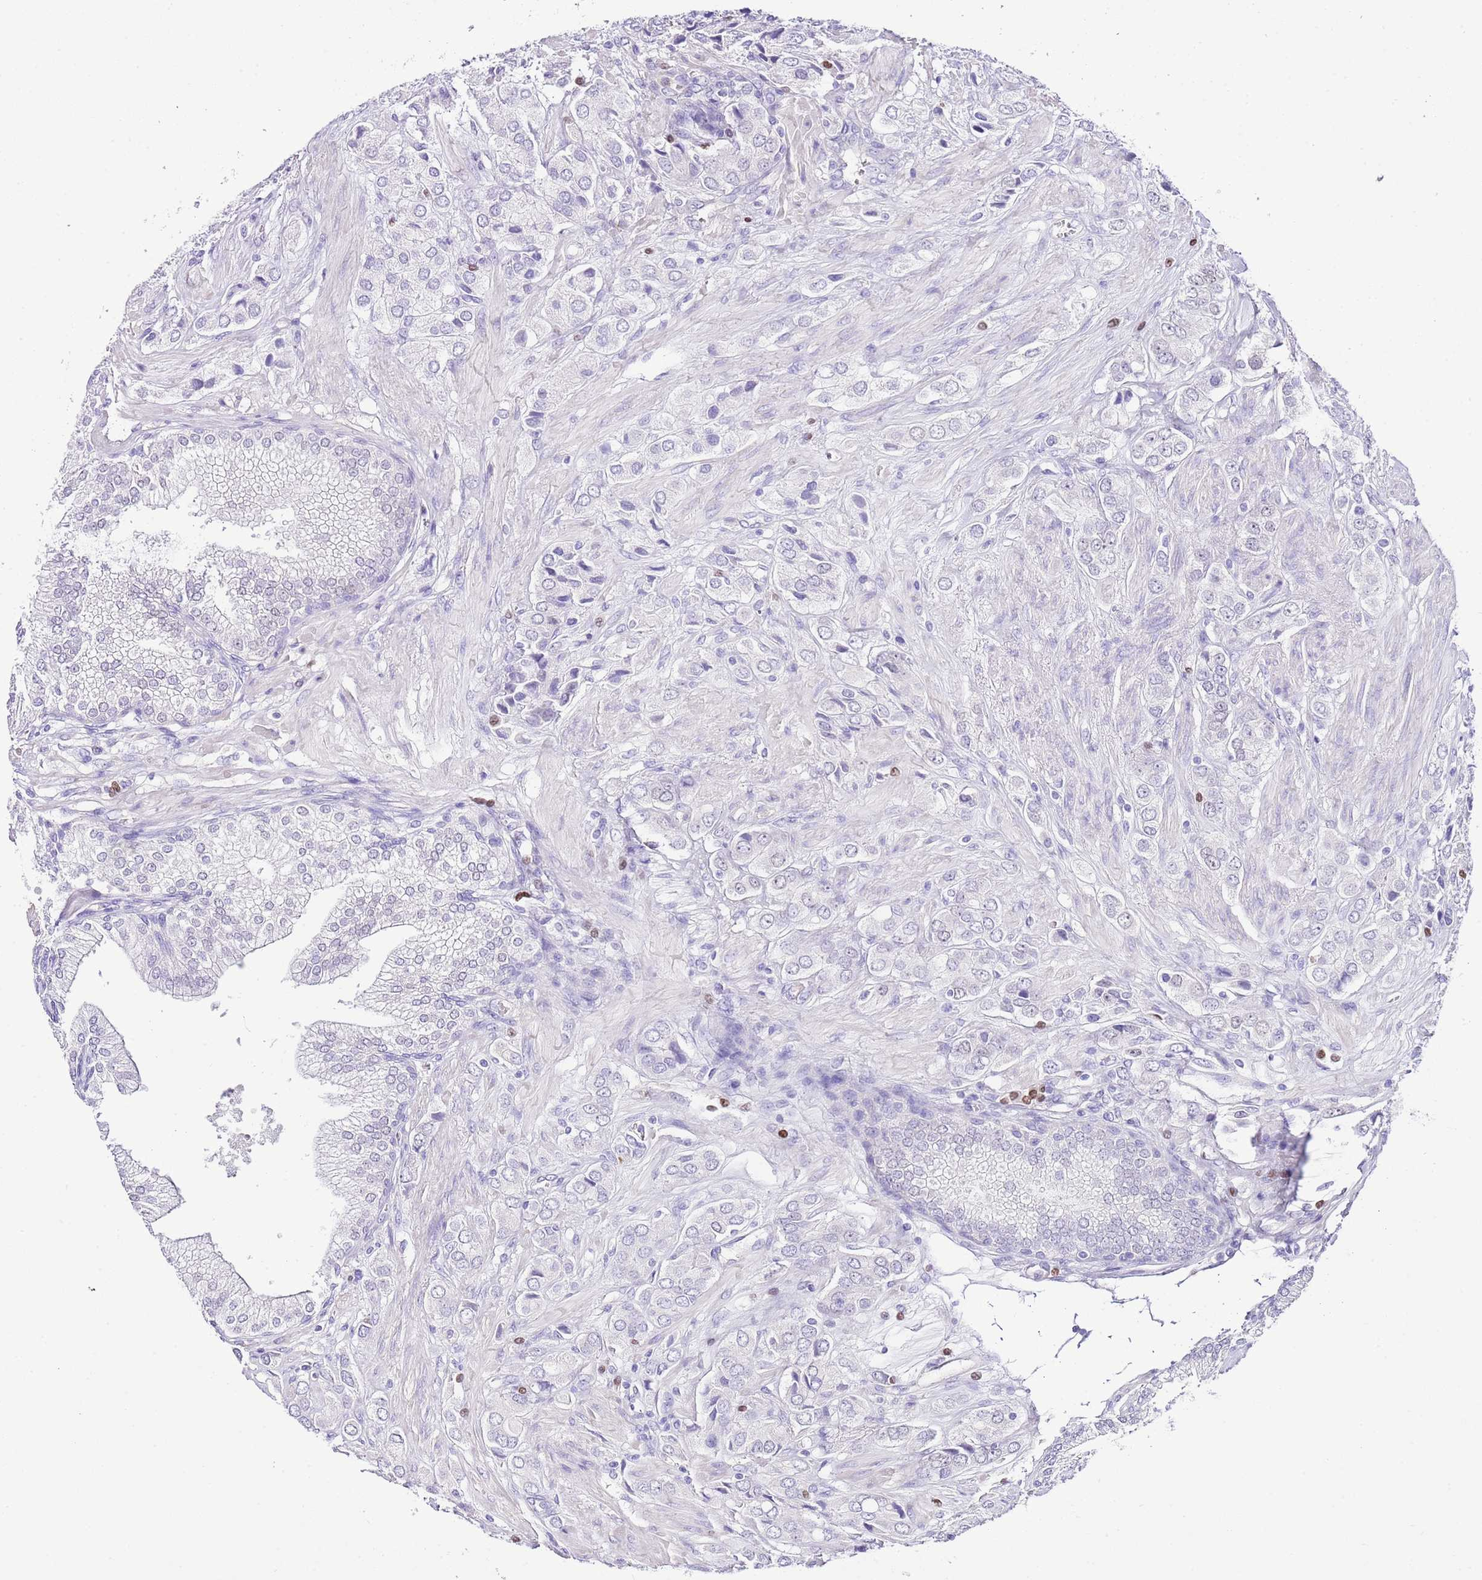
{"staining": {"intensity": "negative", "quantity": "none", "location": "none"}, "tissue": "prostate cancer", "cell_type": "Tumor cells", "image_type": "cancer", "snomed": [{"axis": "morphology", "description": "Adenocarcinoma, High grade"}, {"axis": "topography", "description": "Prostate and seminal vesicle, NOS"}], "caption": "This is an IHC micrograph of prostate adenocarcinoma (high-grade). There is no positivity in tumor cells.", "gene": "BHLHA15", "patient": {"sex": "male", "age": 64}}